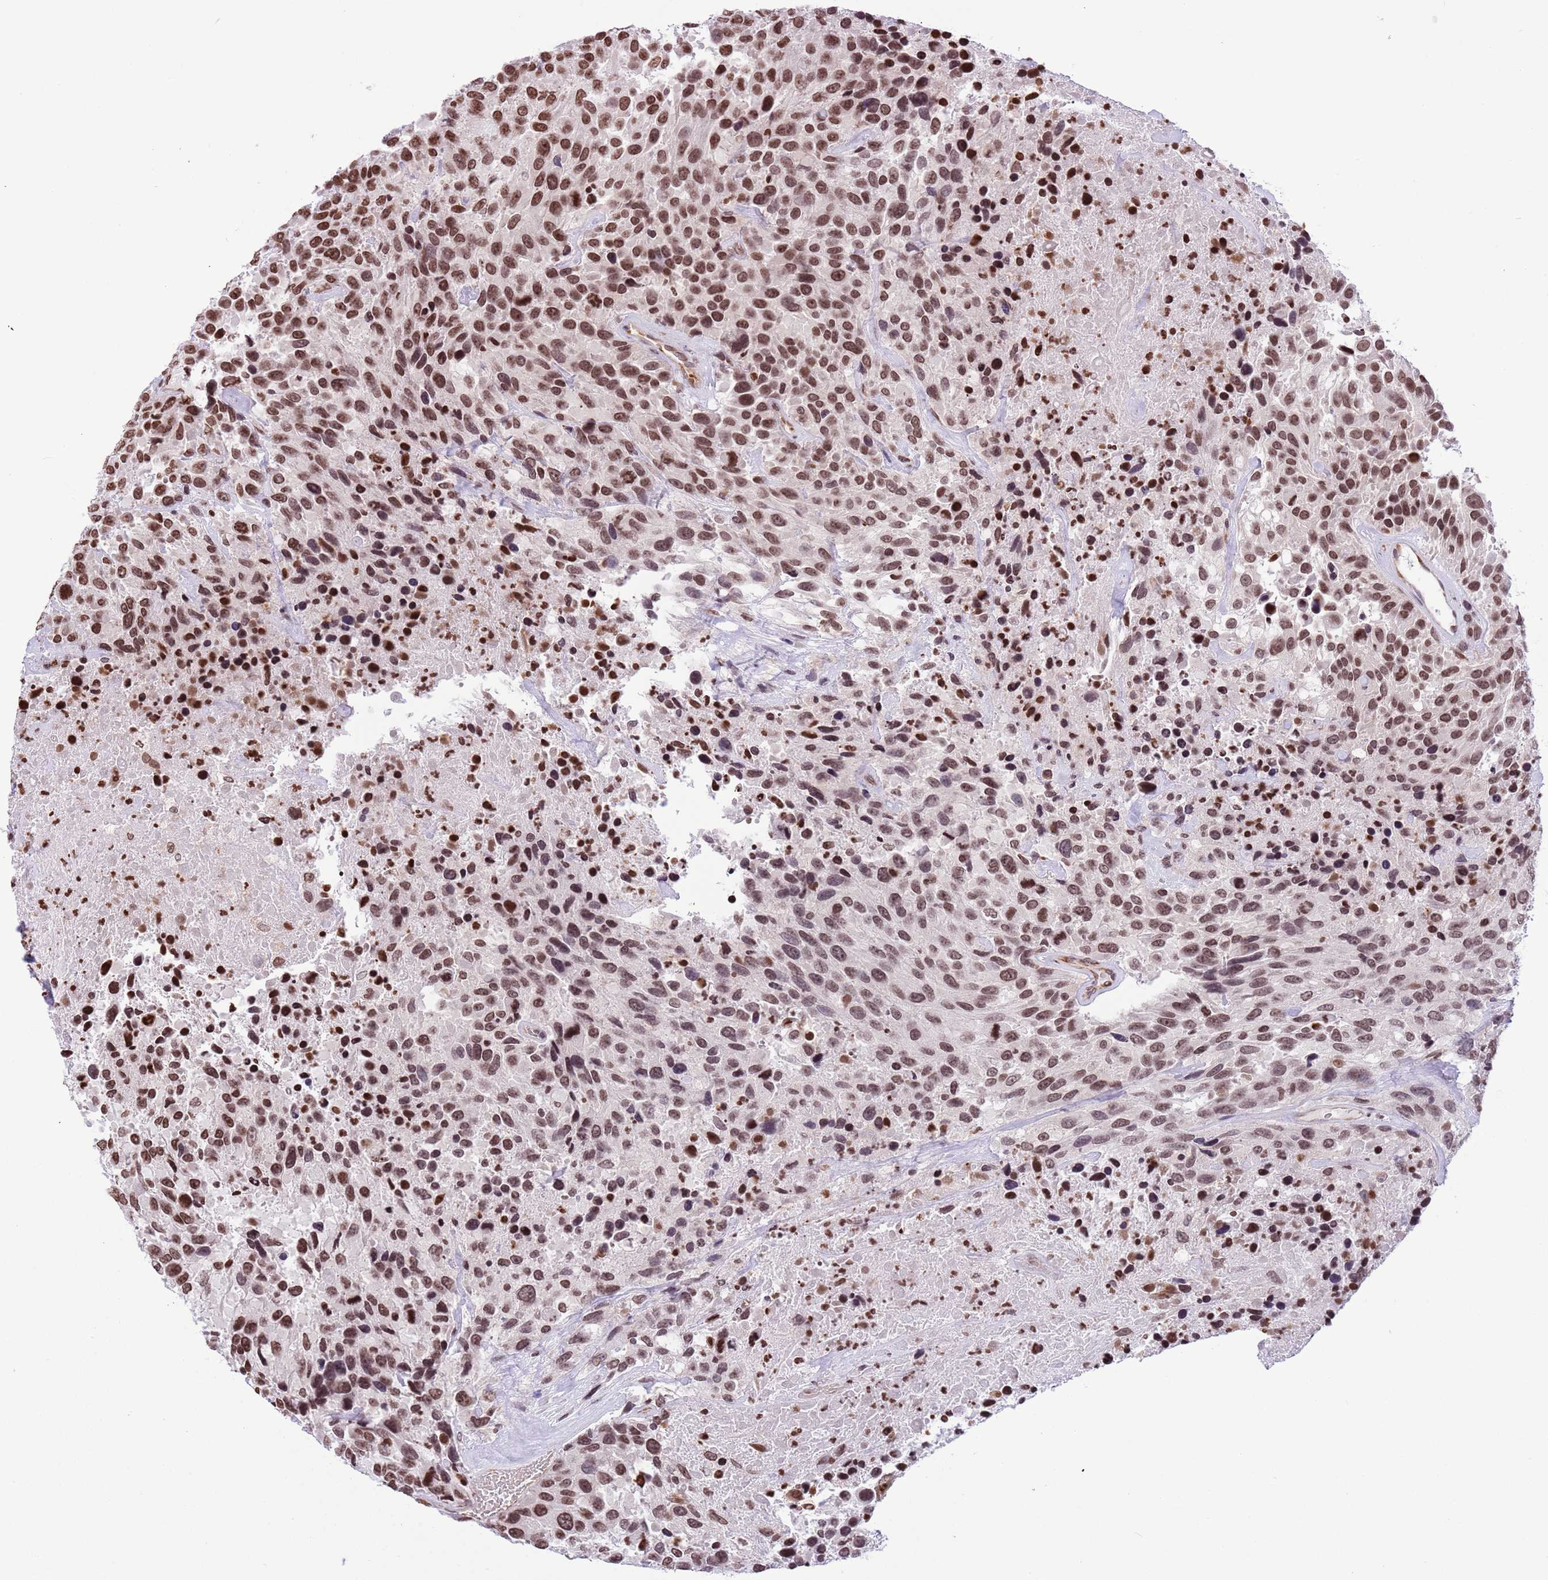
{"staining": {"intensity": "moderate", "quantity": ">75%", "location": "nuclear"}, "tissue": "urothelial cancer", "cell_type": "Tumor cells", "image_type": "cancer", "snomed": [{"axis": "morphology", "description": "Urothelial carcinoma, High grade"}, {"axis": "topography", "description": "Urinary bladder"}], "caption": "Immunohistochemistry (DAB (3,3'-diaminobenzidine)) staining of urothelial carcinoma (high-grade) demonstrates moderate nuclear protein staining in approximately >75% of tumor cells.", "gene": "NRIP1", "patient": {"sex": "female", "age": 70}}